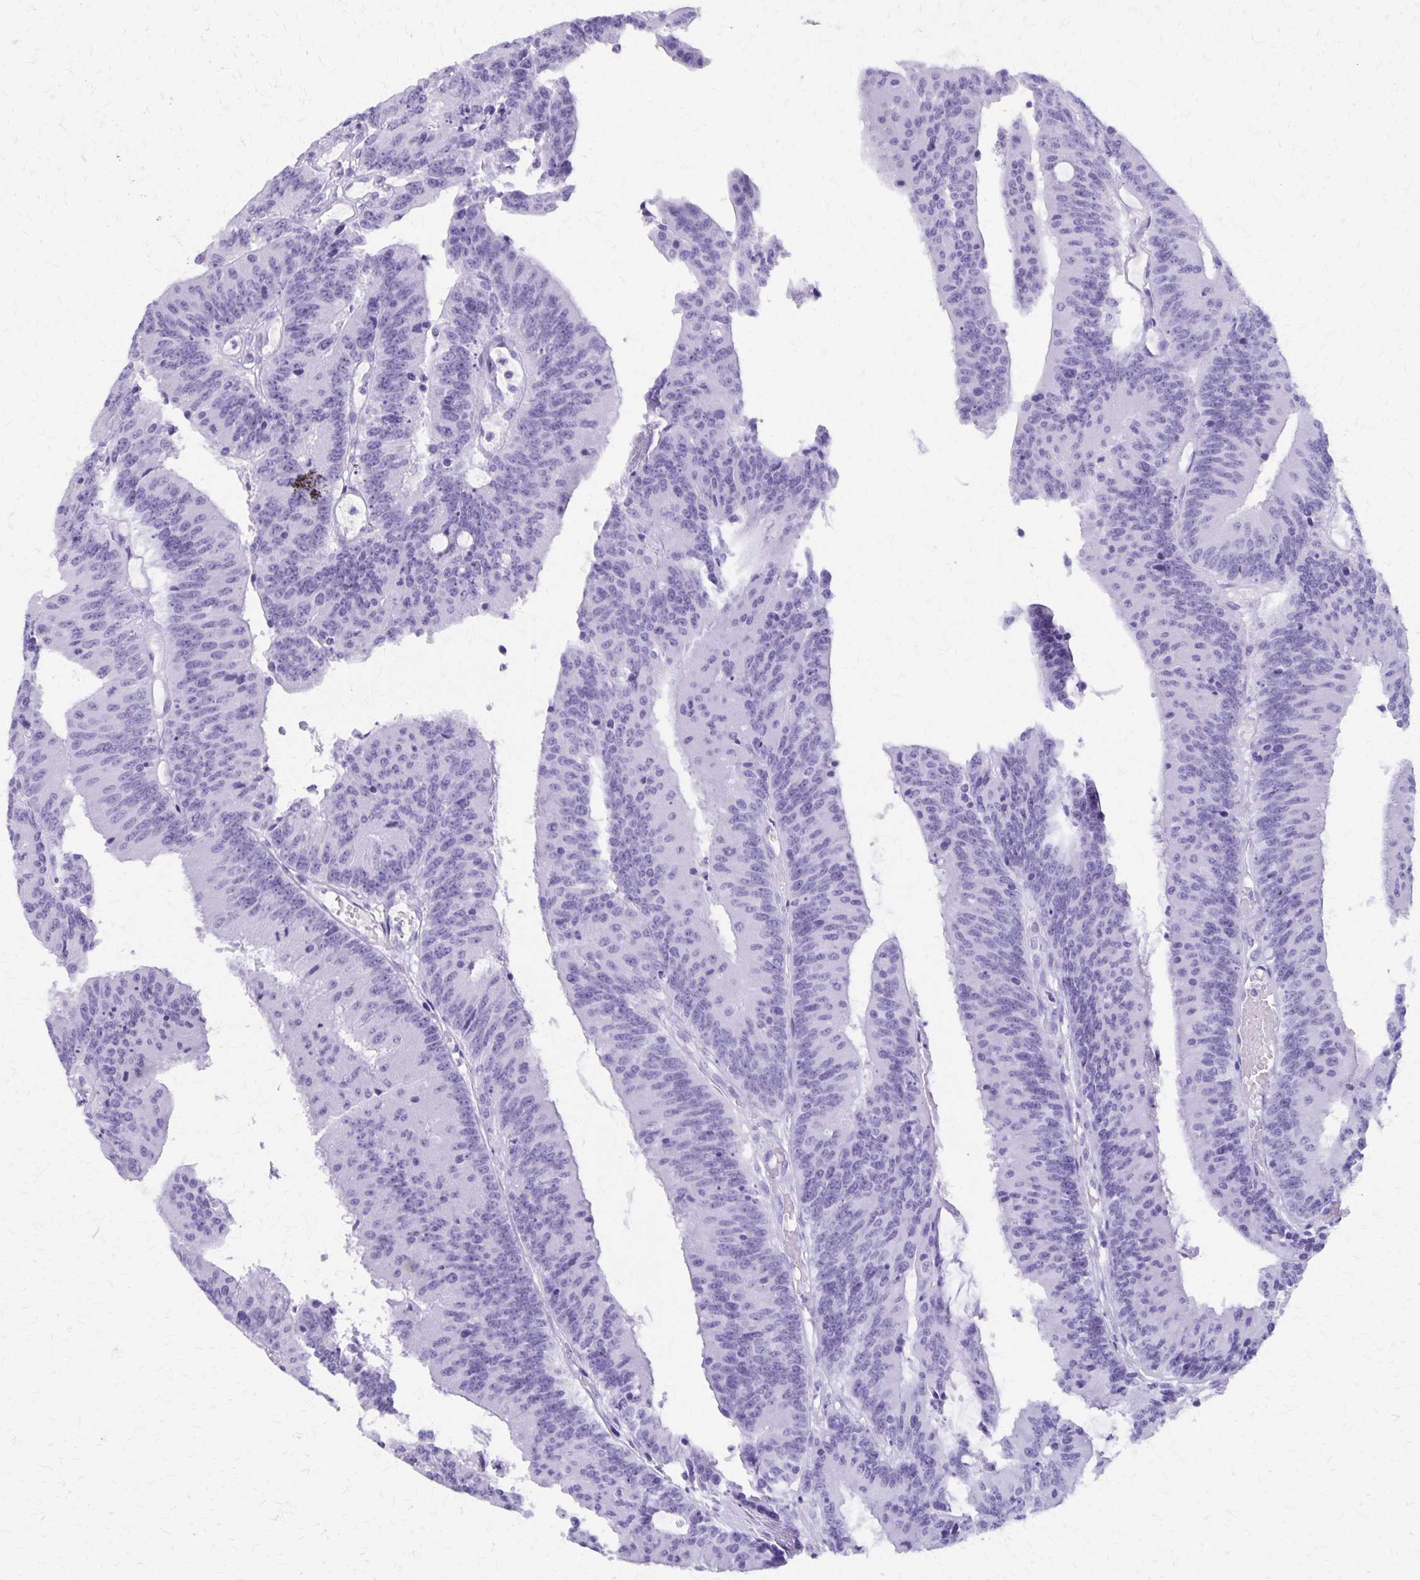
{"staining": {"intensity": "negative", "quantity": "none", "location": "none"}, "tissue": "colorectal cancer", "cell_type": "Tumor cells", "image_type": "cancer", "snomed": [{"axis": "morphology", "description": "Adenocarcinoma, NOS"}, {"axis": "topography", "description": "Colon"}], "caption": "Tumor cells are negative for protein expression in human colorectal cancer (adenocarcinoma).", "gene": "DEFA5", "patient": {"sex": "female", "age": 78}}